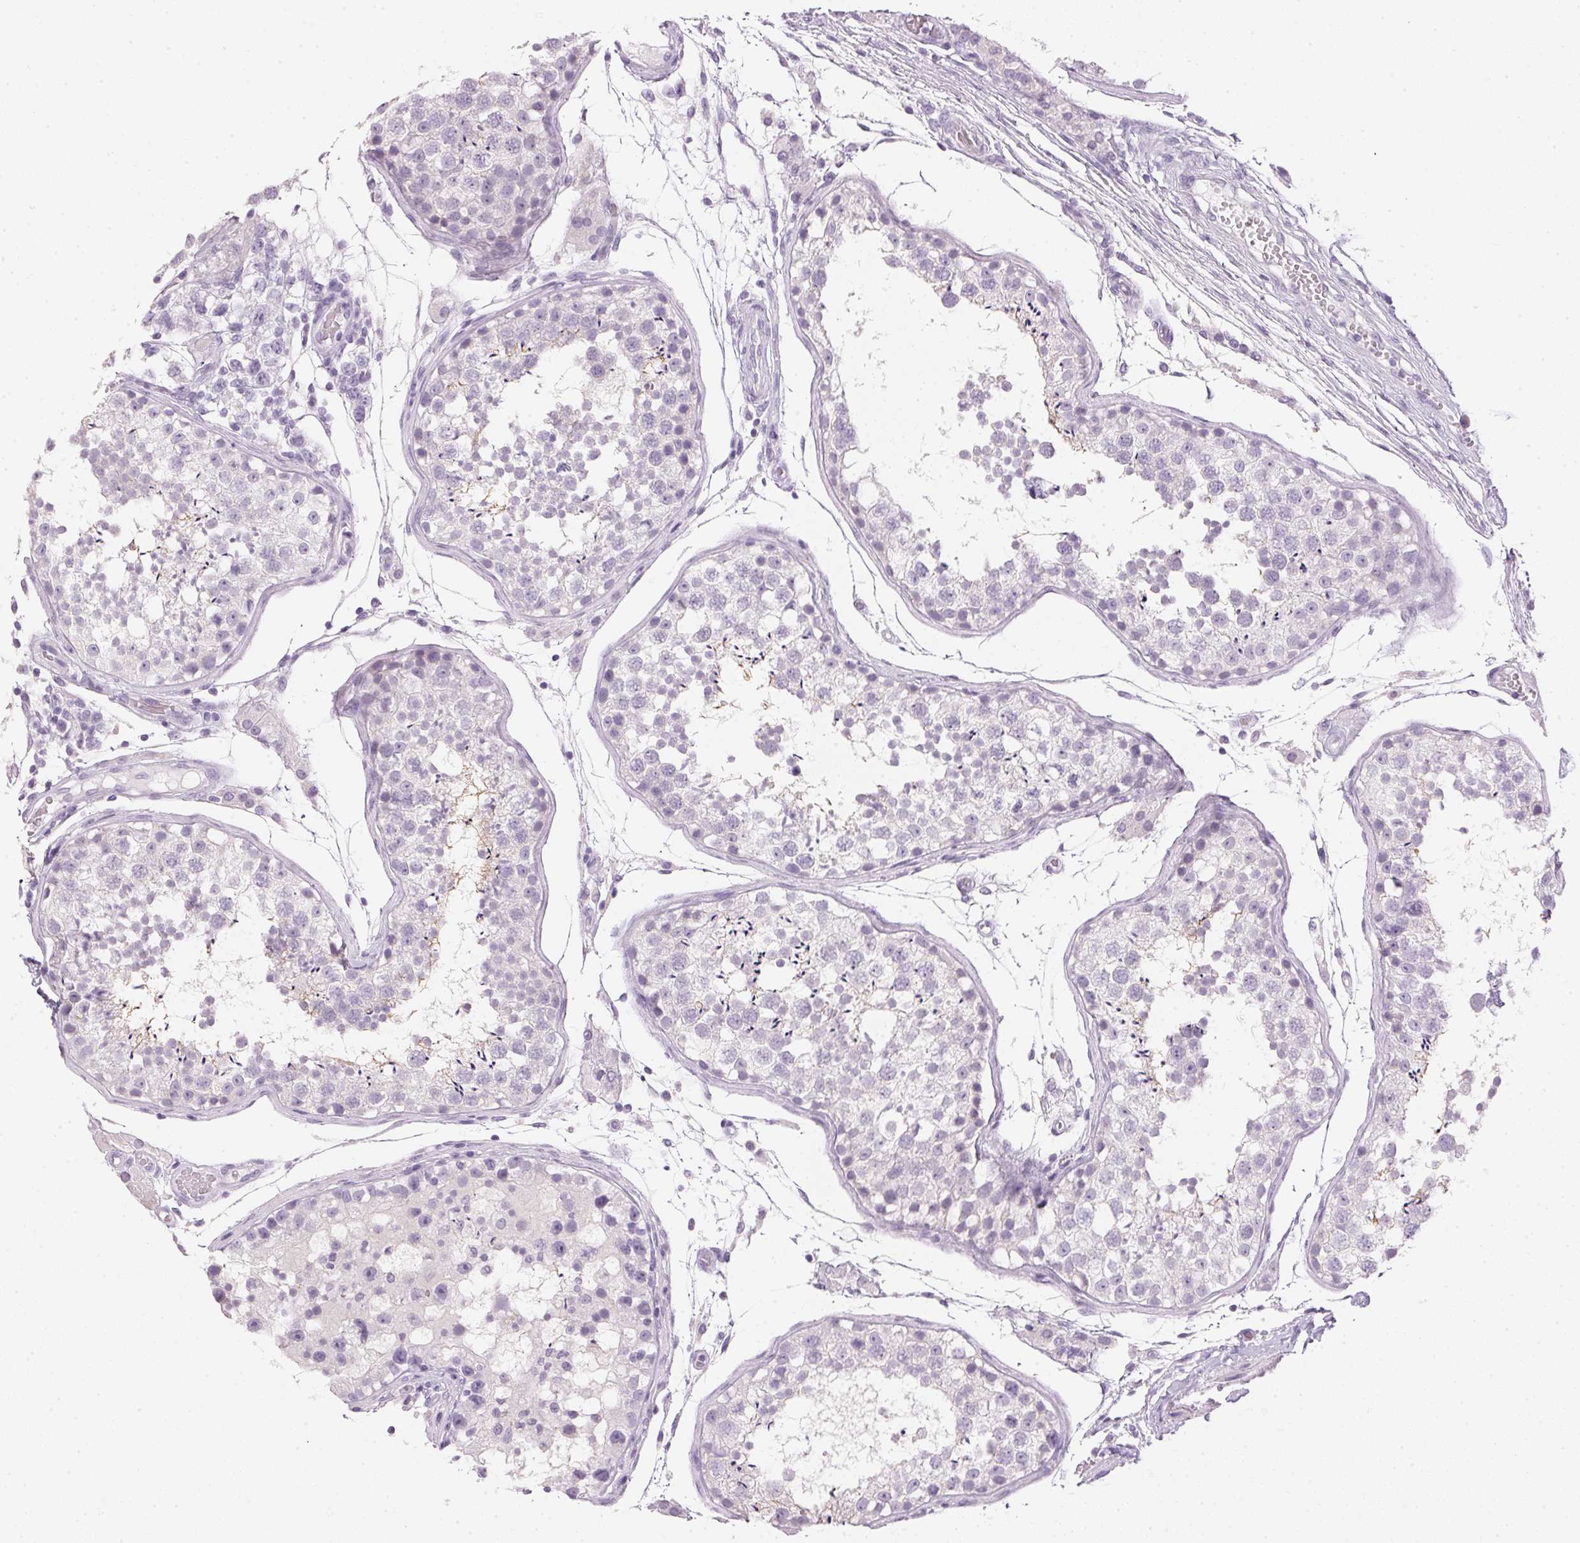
{"staining": {"intensity": "weak", "quantity": "<25%", "location": "cytoplasmic/membranous"}, "tissue": "testis", "cell_type": "Cells in seminiferous ducts", "image_type": "normal", "snomed": [{"axis": "morphology", "description": "Normal tissue, NOS"}, {"axis": "morphology", "description": "Seminoma, NOS"}, {"axis": "topography", "description": "Testis"}], "caption": "Immunohistochemistry image of benign testis: testis stained with DAB reveals no significant protein positivity in cells in seminiferous ducts.", "gene": "IGFBP1", "patient": {"sex": "male", "age": 29}}